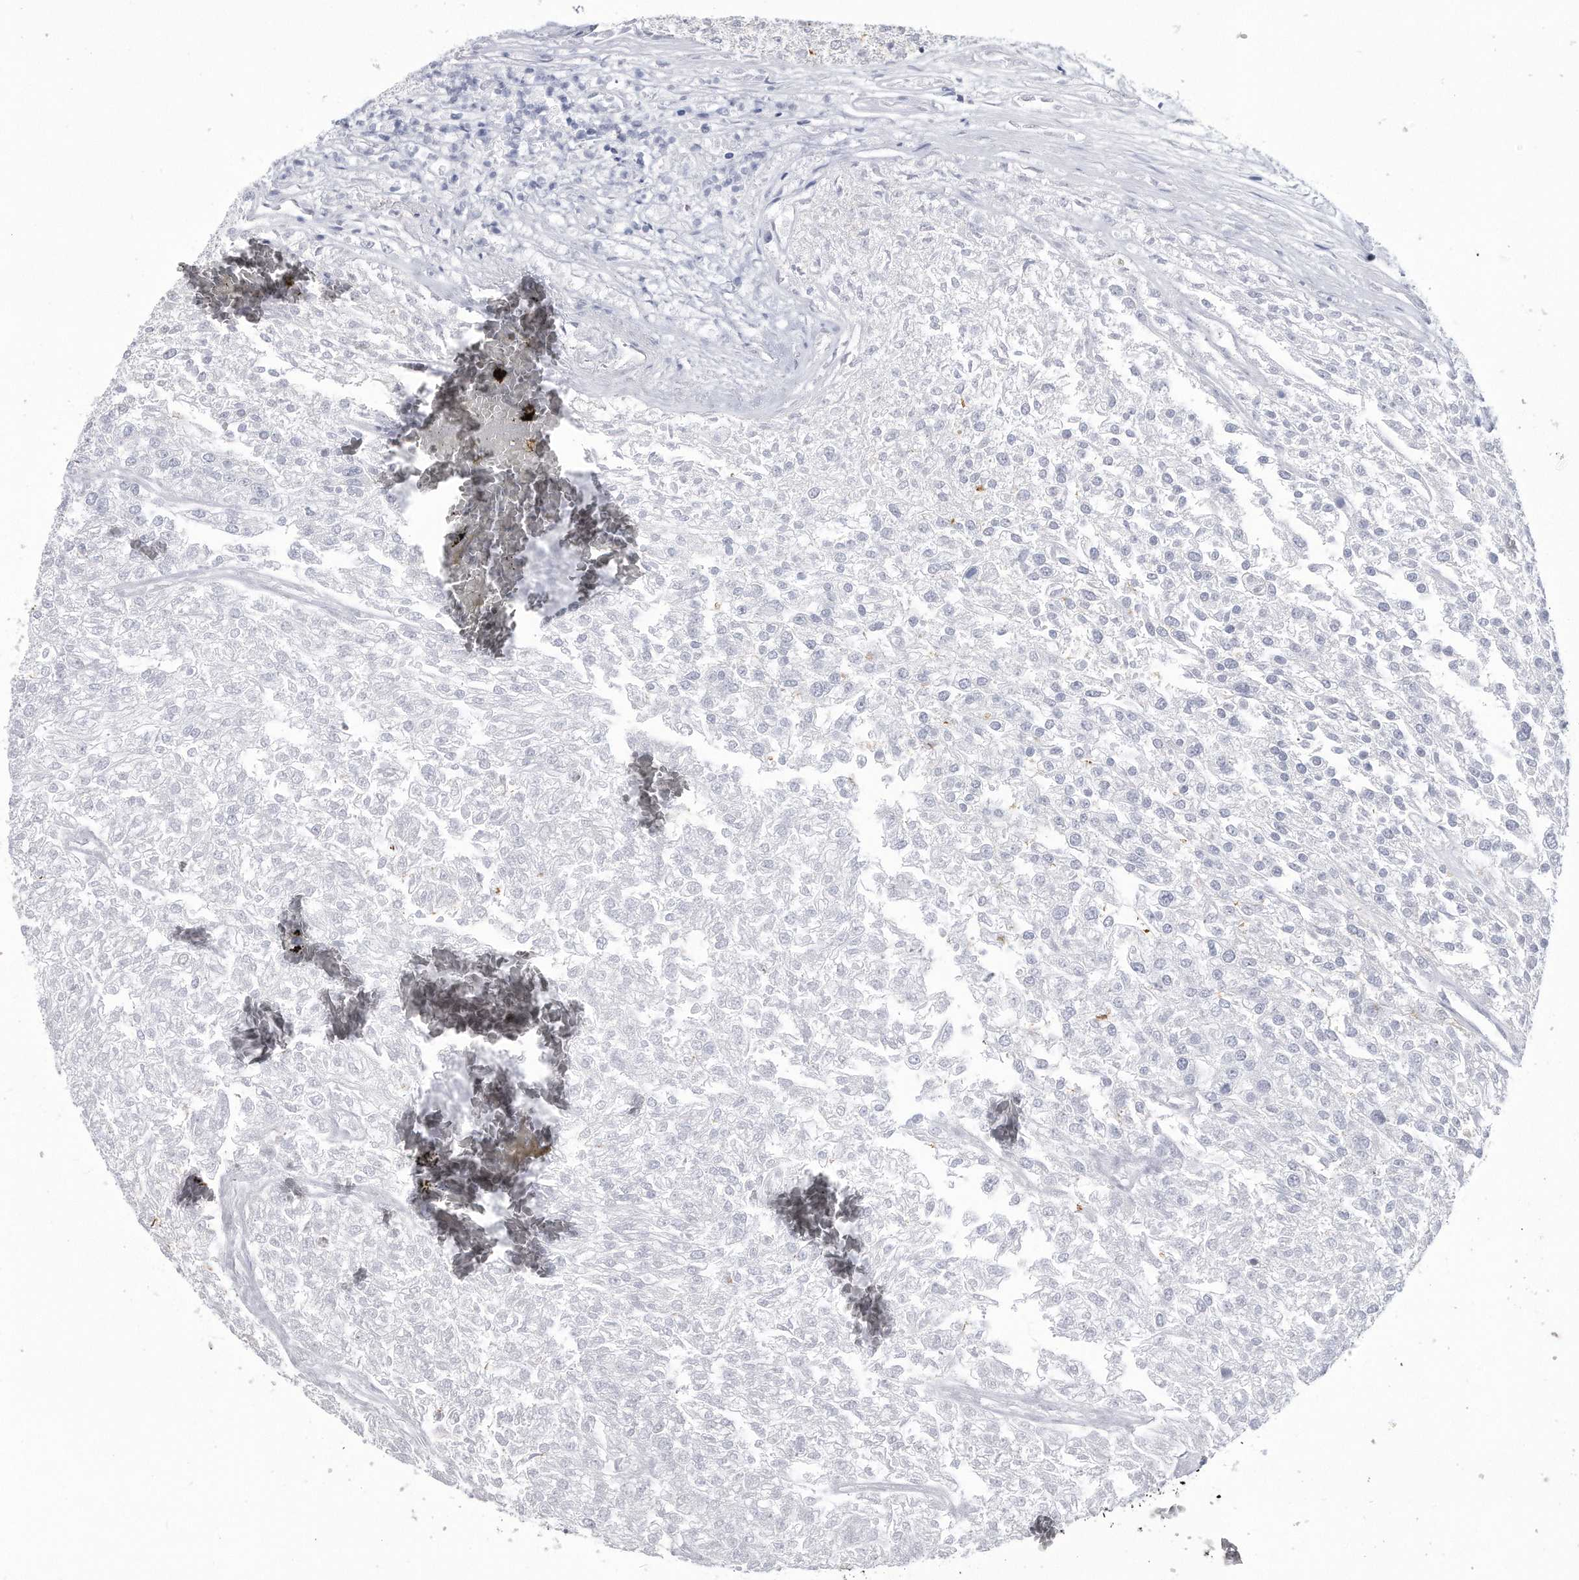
{"staining": {"intensity": "negative", "quantity": "none", "location": "none"}, "tissue": "renal cancer", "cell_type": "Tumor cells", "image_type": "cancer", "snomed": [{"axis": "morphology", "description": "Adenocarcinoma, NOS"}, {"axis": "topography", "description": "Kidney"}], "caption": "Immunohistochemistry of adenocarcinoma (renal) demonstrates no expression in tumor cells.", "gene": "PYGB", "patient": {"sex": "female", "age": 54}}